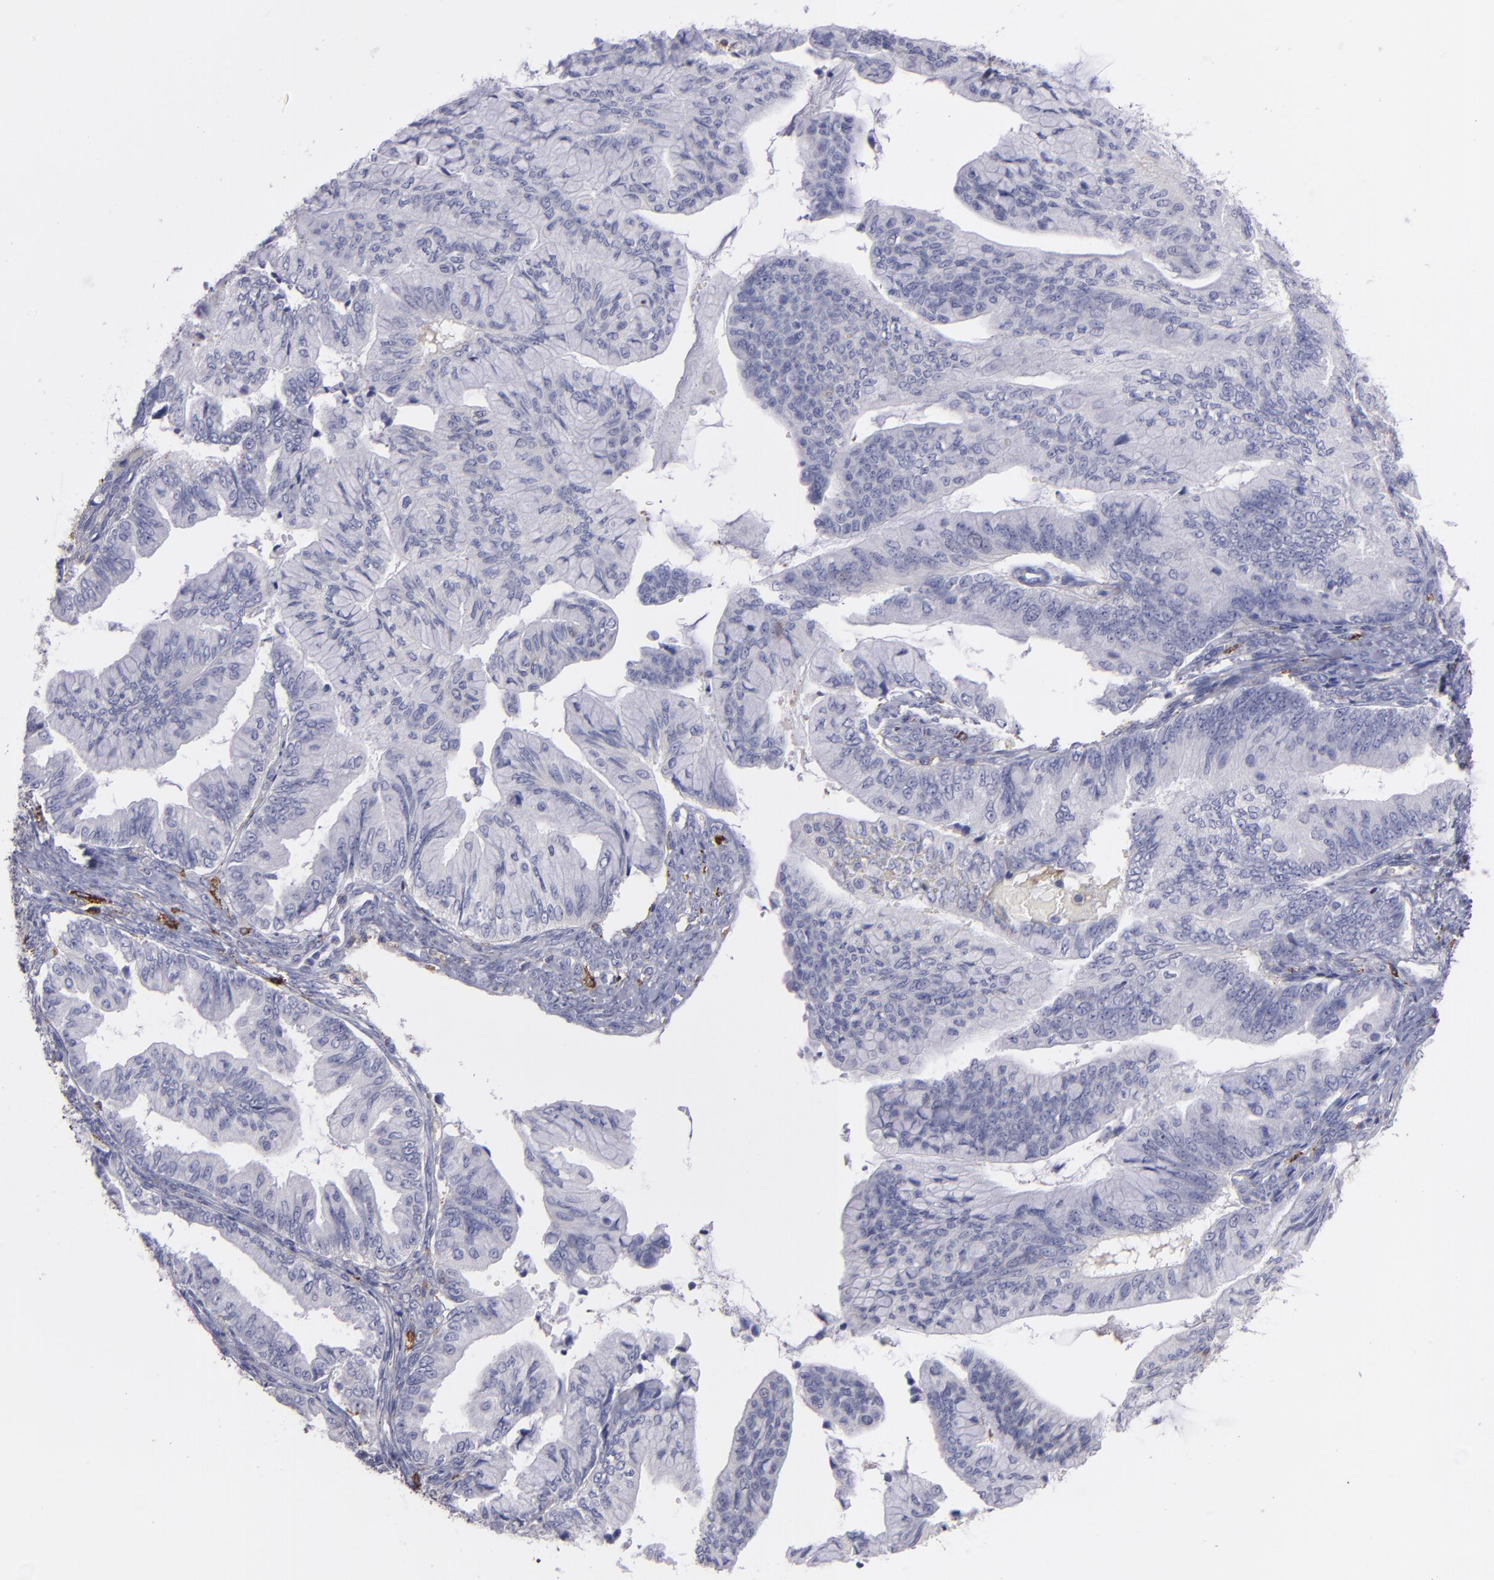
{"staining": {"intensity": "negative", "quantity": "none", "location": "none"}, "tissue": "ovarian cancer", "cell_type": "Tumor cells", "image_type": "cancer", "snomed": [{"axis": "morphology", "description": "Cystadenocarcinoma, mucinous, NOS"}, {"axis": "topography", "description": "Ovary"}], "caption": "A micrograph of human ovarian mucinous cystadenocarcinoma is negative for staining in tumor cells. (Brightfield microscopy of DAB immunohistochemistry (IHC) at high magnification).", "gene": "C1QA", "patient": {"sex": "female", "age": 36}}